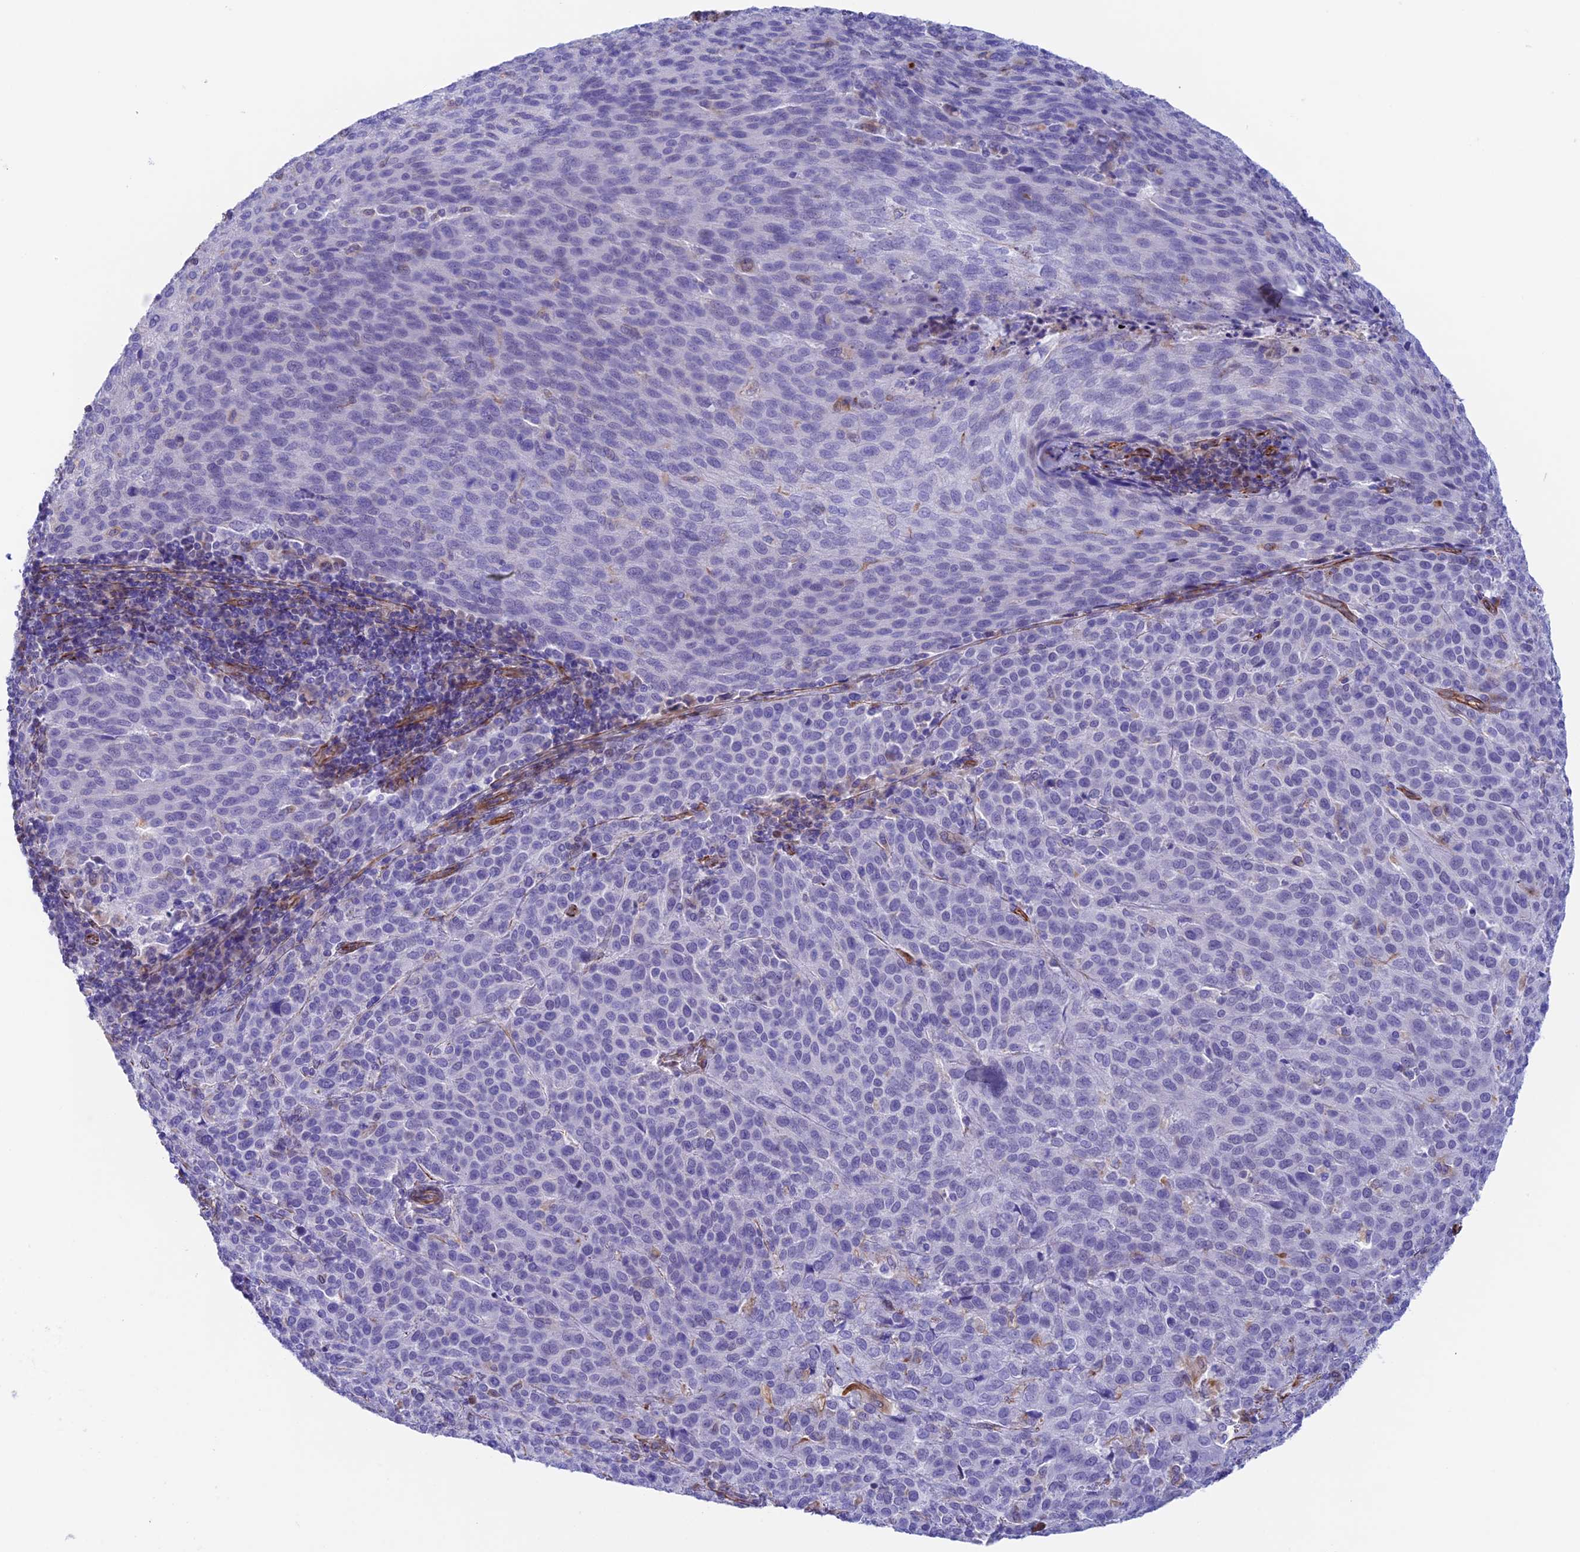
{"staining": {"intensity": "negative", "quantity": "none", "location": "none"}, "tissue": "cervical cancer", "cell_type": "Tumor cells", "image_type": "cancer", "snomed": [{"axis": "morphology", "description": "Squamous cell carcinoma, NOS"}, {"axis": "topography", "description": "Cervix"}], "caption": "Immunohistochemistry of human cervical cancer demonstrates no positivity in tumor cells. Brightfield microscopy of immunohistochemistry stained with DAB (3,3'-diaminobenzidine) (brown) and hematoxylin (blue), captured at high magnification.", "gene": "ZNF652", "patient": {"sex": "female", "age": 46}}